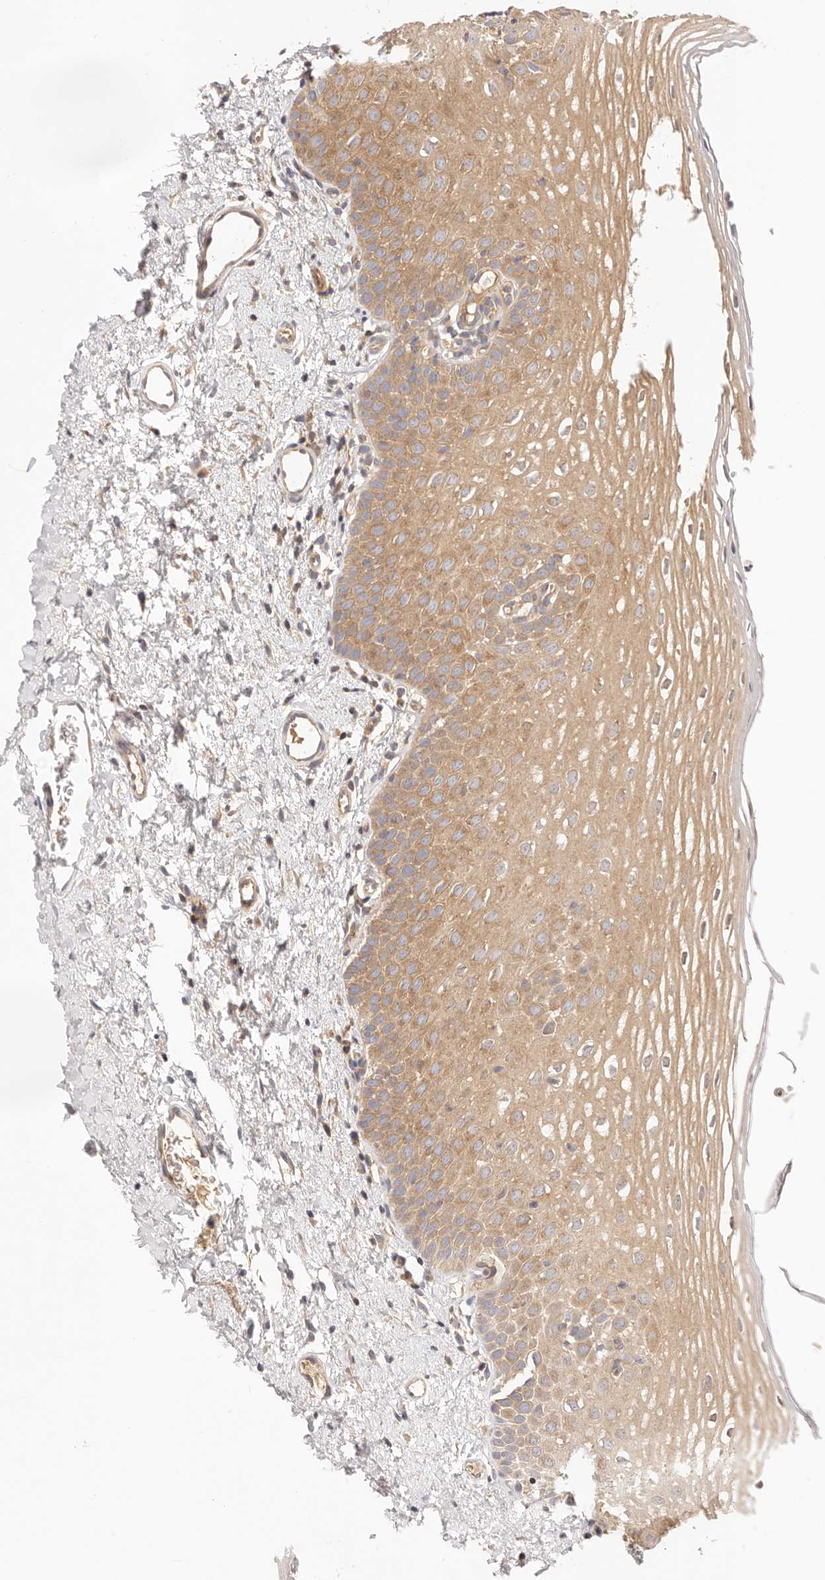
{"staining": {"intensity": "moderate", "quantity": "25%-75%", "location": "cytoplasmic/membranous"}, "tissue": "oral mucosa", "cell_type": "Squamous epithelial cells", "image_type": "normal", "snomed": [{"axis": "morphology", "description": "Normal tissue, NOS"}, {"axis": "topography", "description": "Oral tissue"}], "caption": "High-magnification brightfield microscopy of normal oral mucosa stained with DAB (brown) and counterstained with hematoxylin (blue). squamous epithelial cells exhibit moderate cytoplasmic/membranous staining is seen in about25%-75% of cells.", "gene": "KCMF1", "patient": {"sex": "female", "age": 56}}